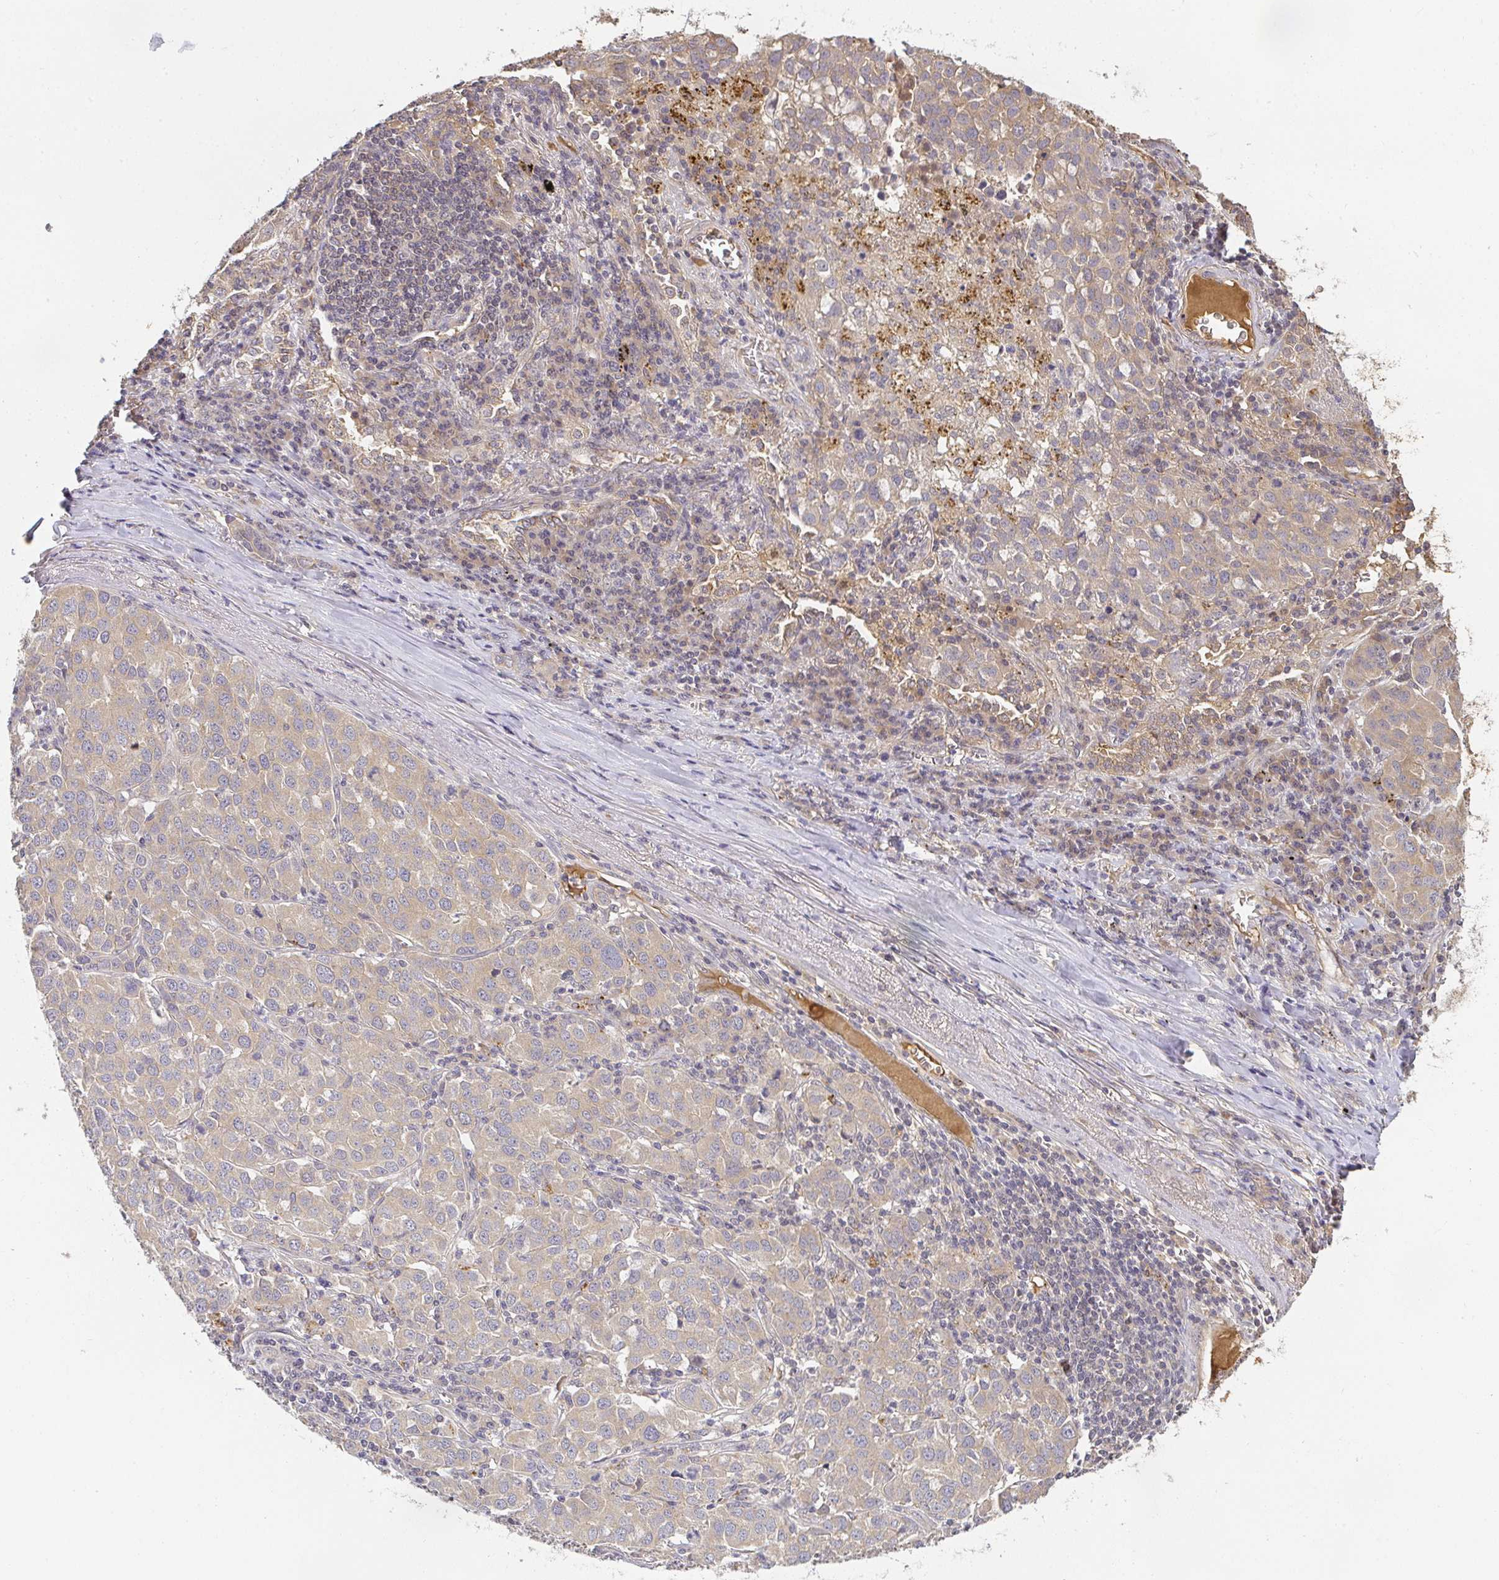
{"staining": {"intensity": "weak", "quantity": "25%-75%", "location": "cytoplasmic/membranous"}, "tissue": "lung cancer", "cell_type": "Tumor cells", "image_type": "cancer", "snomed": [{"axis": "morphology", "description": "Adenocarcinoma, NOS"}, {"axis": "morphology", "description": "Adenocarcinoma, metastatic, NOS"}, {"axis": "topography", "description": "Lymph node"}, {"axis": "topography", "description": "Lung"}], "caption": "Immunohistochemical staining of human metastatic adenocarcinoma (lung) exhibits low levels of weak cytoplasmic/membranous protein expression in approximately 25%-75% of tumor cells. Using DAB (brown) and hematoxylin (blue) stains, captured at high magnification using brightfield microscopy.", "gene": "SLC35B3", "patient": {"sex": "female", "age": 65}}